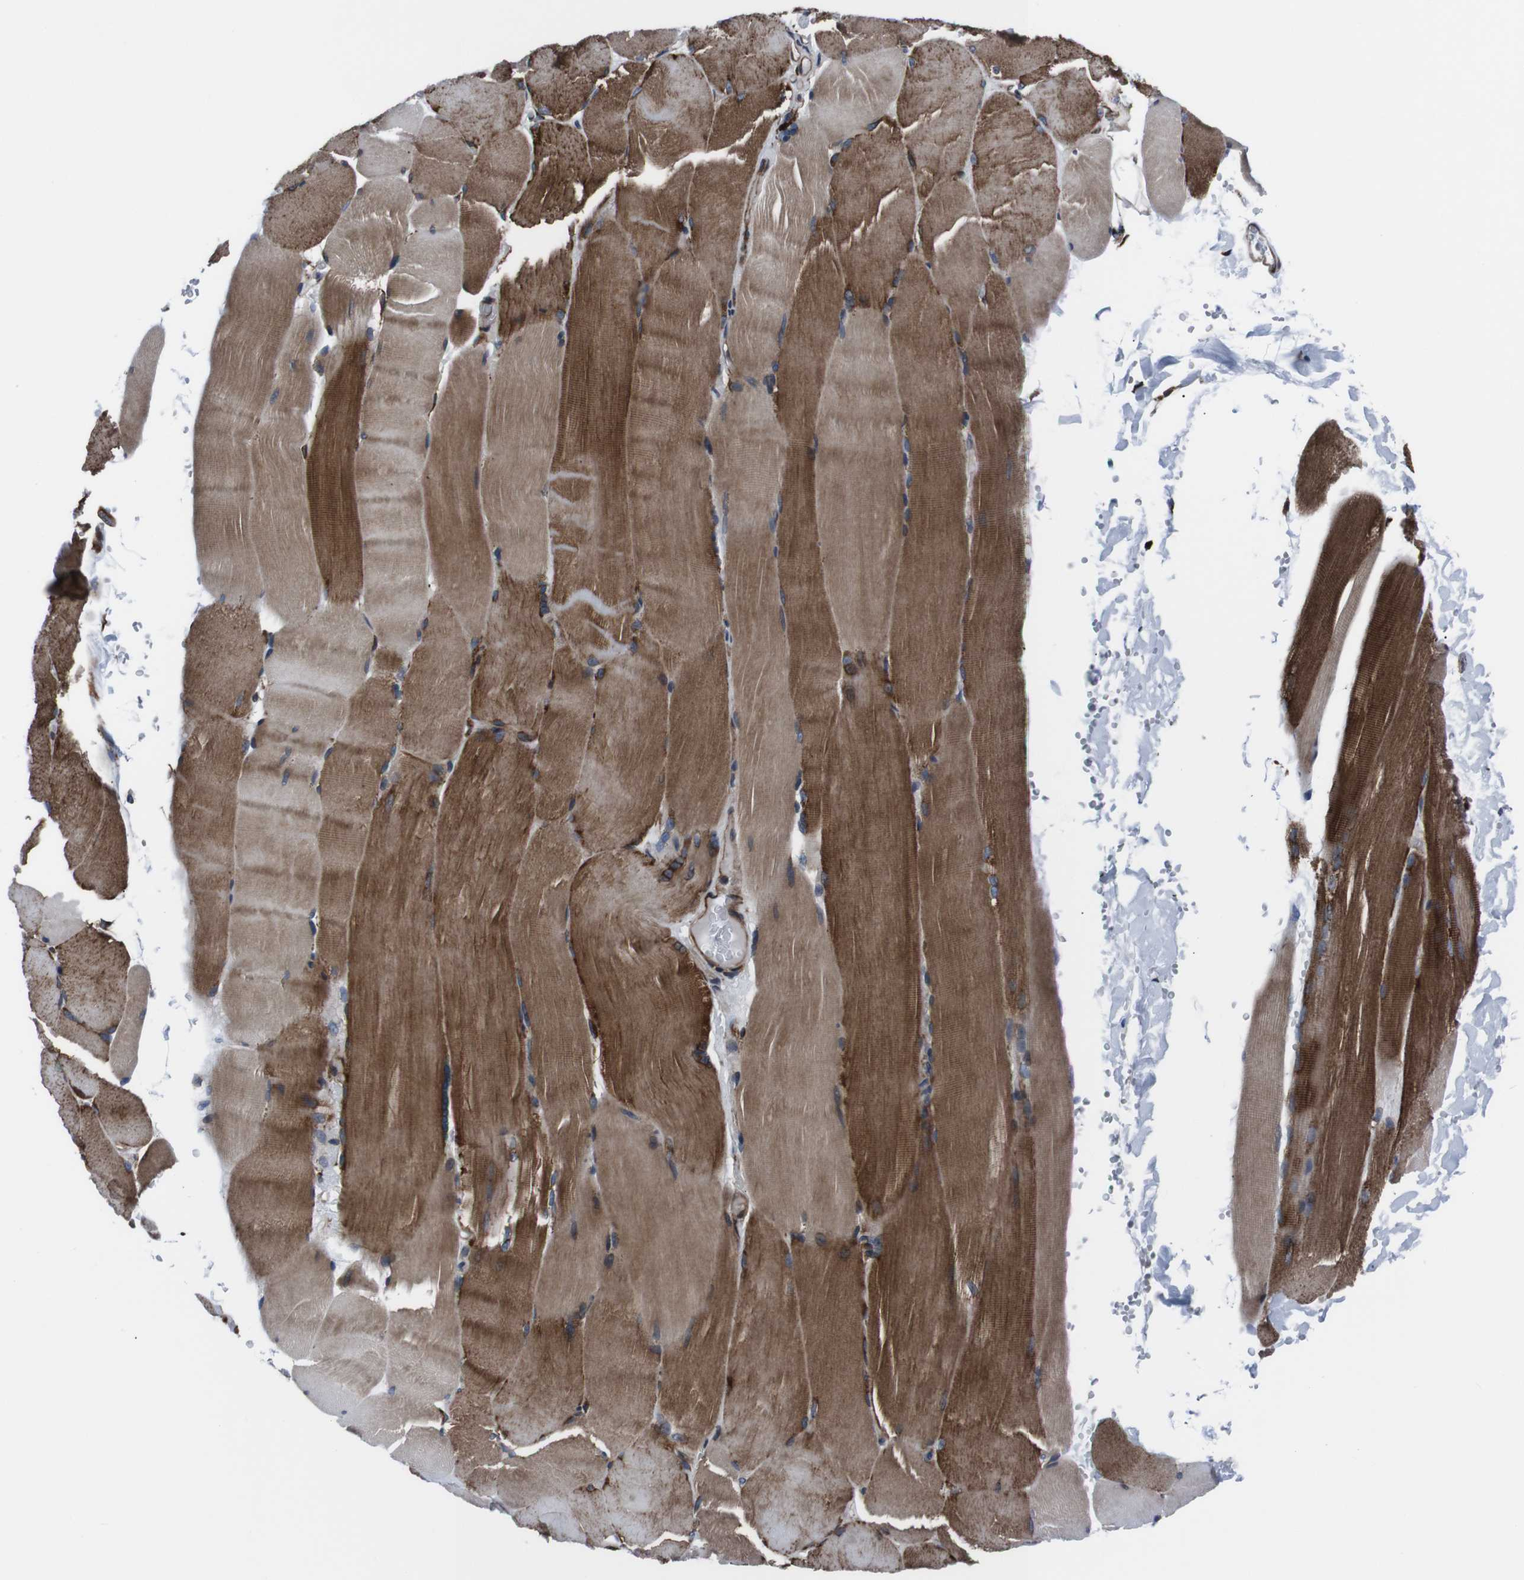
{"staining": {"intensity": "strong", "quantity": ">75%", "location": "cytoplasmic/membranous"}, "tissue": "skeletal muscle", "cell_type": "Myocytes", "image_type": "normal", "snomed": [{"axis": "morphology", "description": "Normal tissue, NOS"}, {"axis": "topography", "description": "Skin"}, {"axis": "topography", "description": "Skeletal muscle"}], "caption": "This is a histology image of immunohistochemistry staining of benign skeletal muscle, which shows strong staining in the cytoplasmic/membranous of myocytes.", "gene": "EIF4A2", "patient": {"sex": "male", "age": 83}}